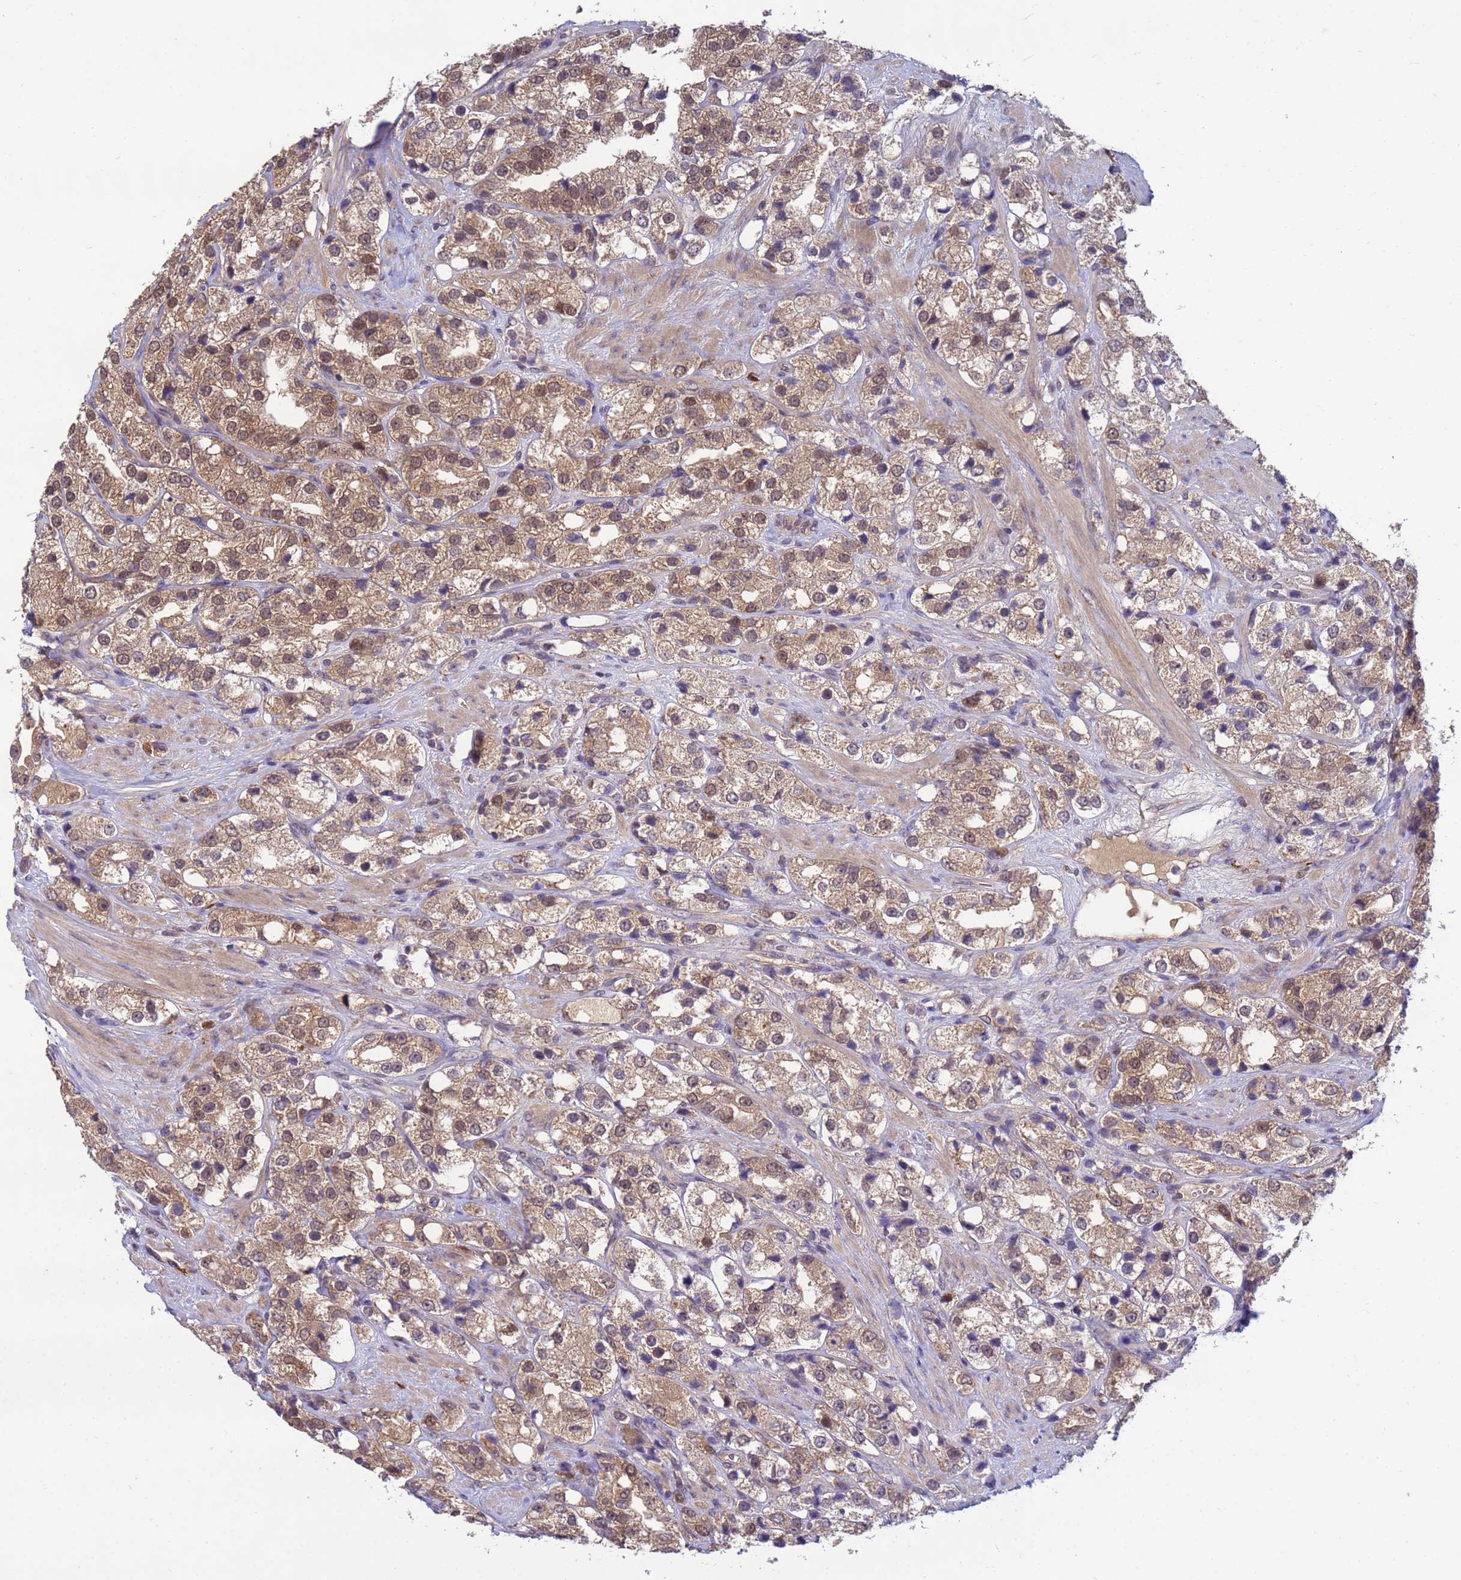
{"staining": {"intensity": "moderate", "quantity": ">75%", "location": "cytoplasmic/membranous,nuclear"}, "tissue": "prostate cancer", "cell_type": "Tumor cells", "image_type": "cancer", "snomed": [{"axis": "morphology", "description": "Adenocarcinoma, NOS"}, {"axis": "topography", "description": "Prostate"}], "caption": "Tumor cells exhibit medium levels of moderate cytoplasmic/membranous and nuclear staining in about >75% of cells in adenocarcinoma (prostate).", "gene": "NPEPPS", "patient": {"sex": "male", "age": 79}}